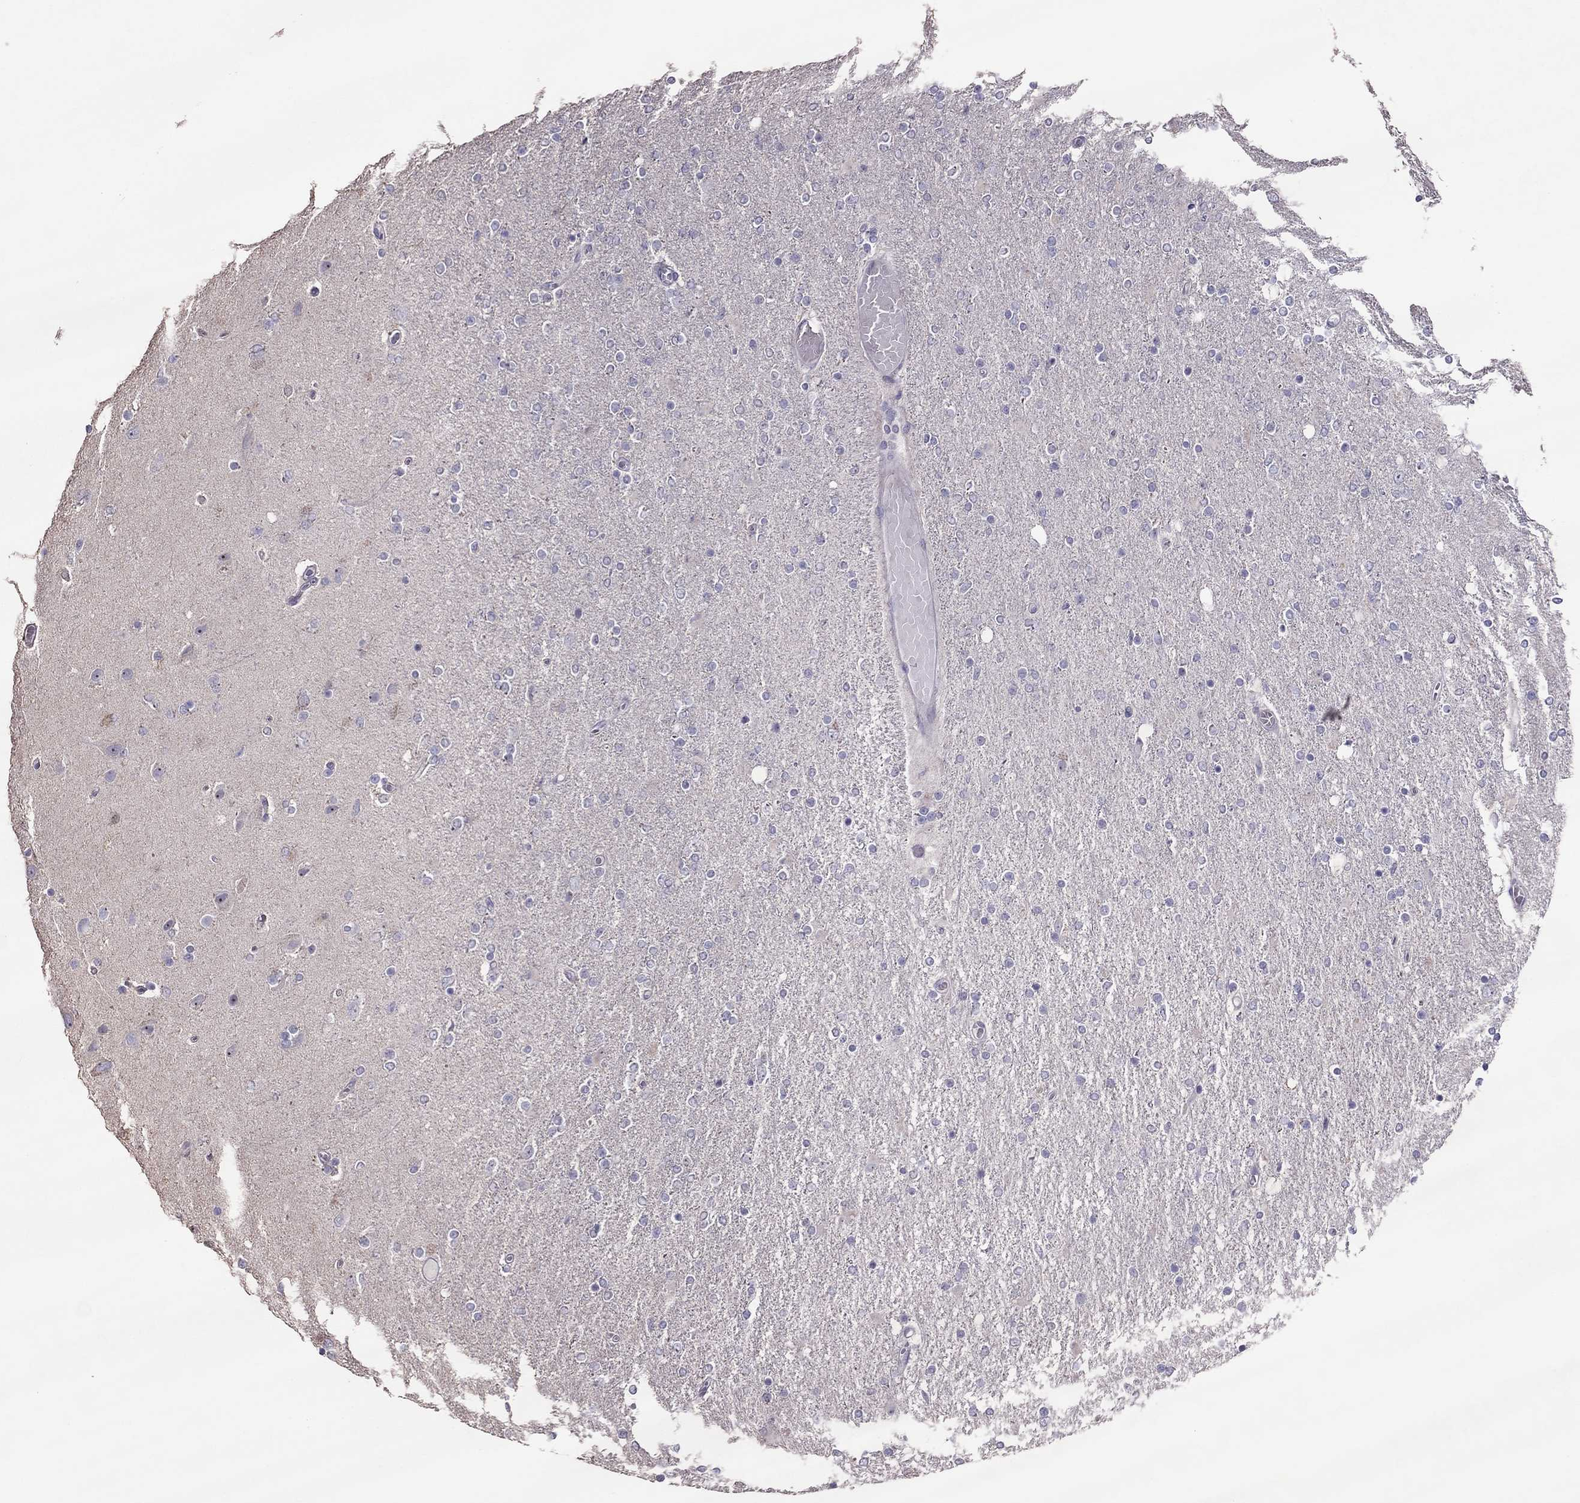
{"staining": {"intensity": "negative", "quantity": "none", "location": "none"}, "tissue": "glioma", "cell_type": "Tumor cells", "image_type": "cancer", "snomed": [{"axis": "morphology", "description": "Glioma, malignant, High grade"}, {"axis": "topography", "description": "Cerebral cortex"}], "caption": "Immunohistochemical staining of malignant glioma (high-grade) exhibits no significant expression in tumor cells.", "gene": "LRRC46", "patient": {"sex": "male", "age": 70}}